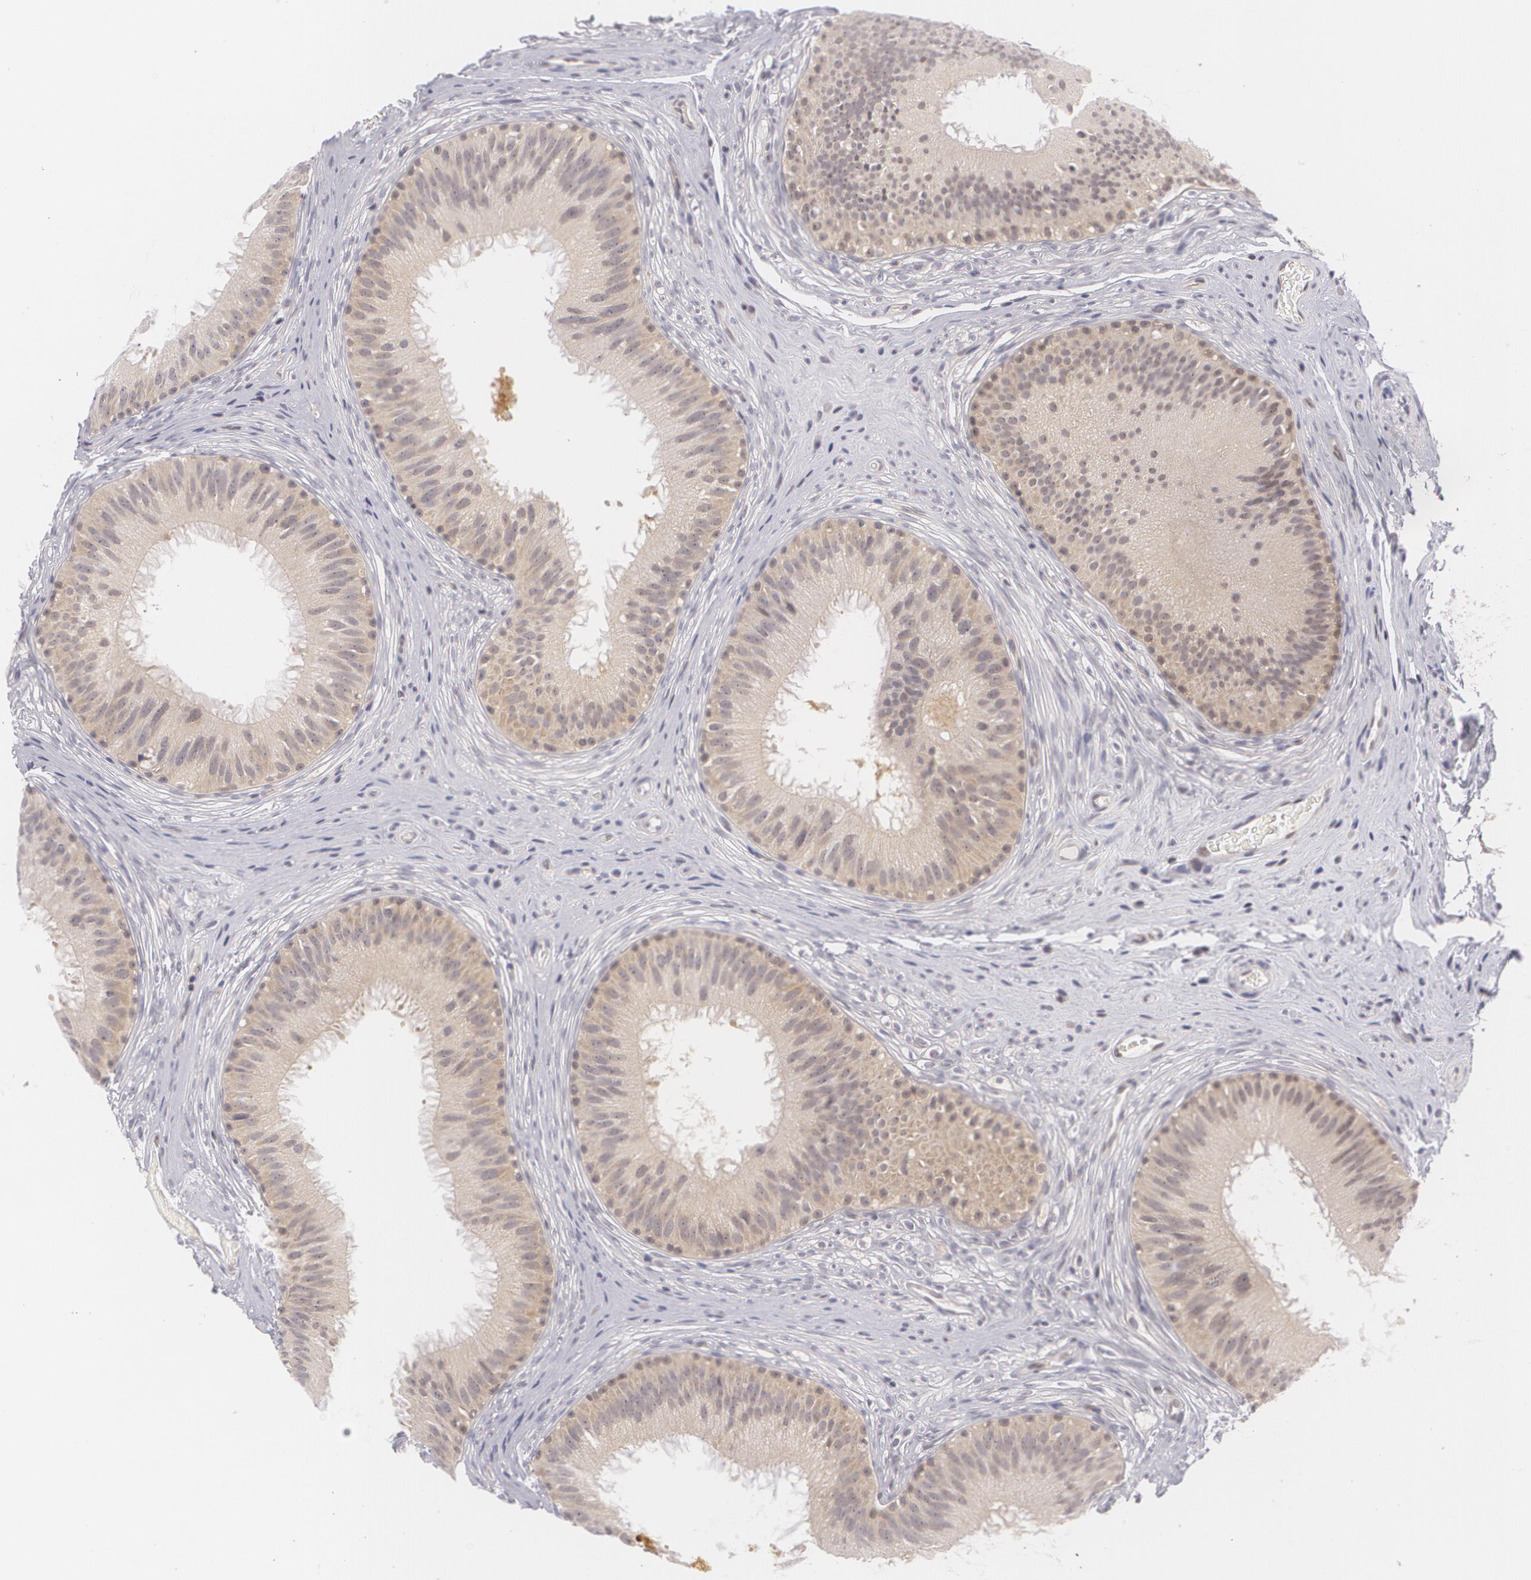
{"staining": {"intensity": "weak", "quantity": ">75%", "location": "cytoplasmic/membranous"}, "tissue": "epididymis", "cell_type": "Glandular cells", "image_type": "normal", "snomed": [{"axis": "morphology", "description": "Normal tissue, NOS"}, {"axis": "topography", "description": "Epididymis"}], "caption": "Epididymis stained with IHC displays weak cytoplasmic/membranous positivity in approximately >75% of glandular cells. The staining was performed using DAB (3,3'-diaminobenzidine) to visualize the protein expression in brown, while the nuclei were stained in blue with hematoxylin (Magnification: 20x).", "gene": "BCL10", "patient": {"sex": "male", "age": 32}}